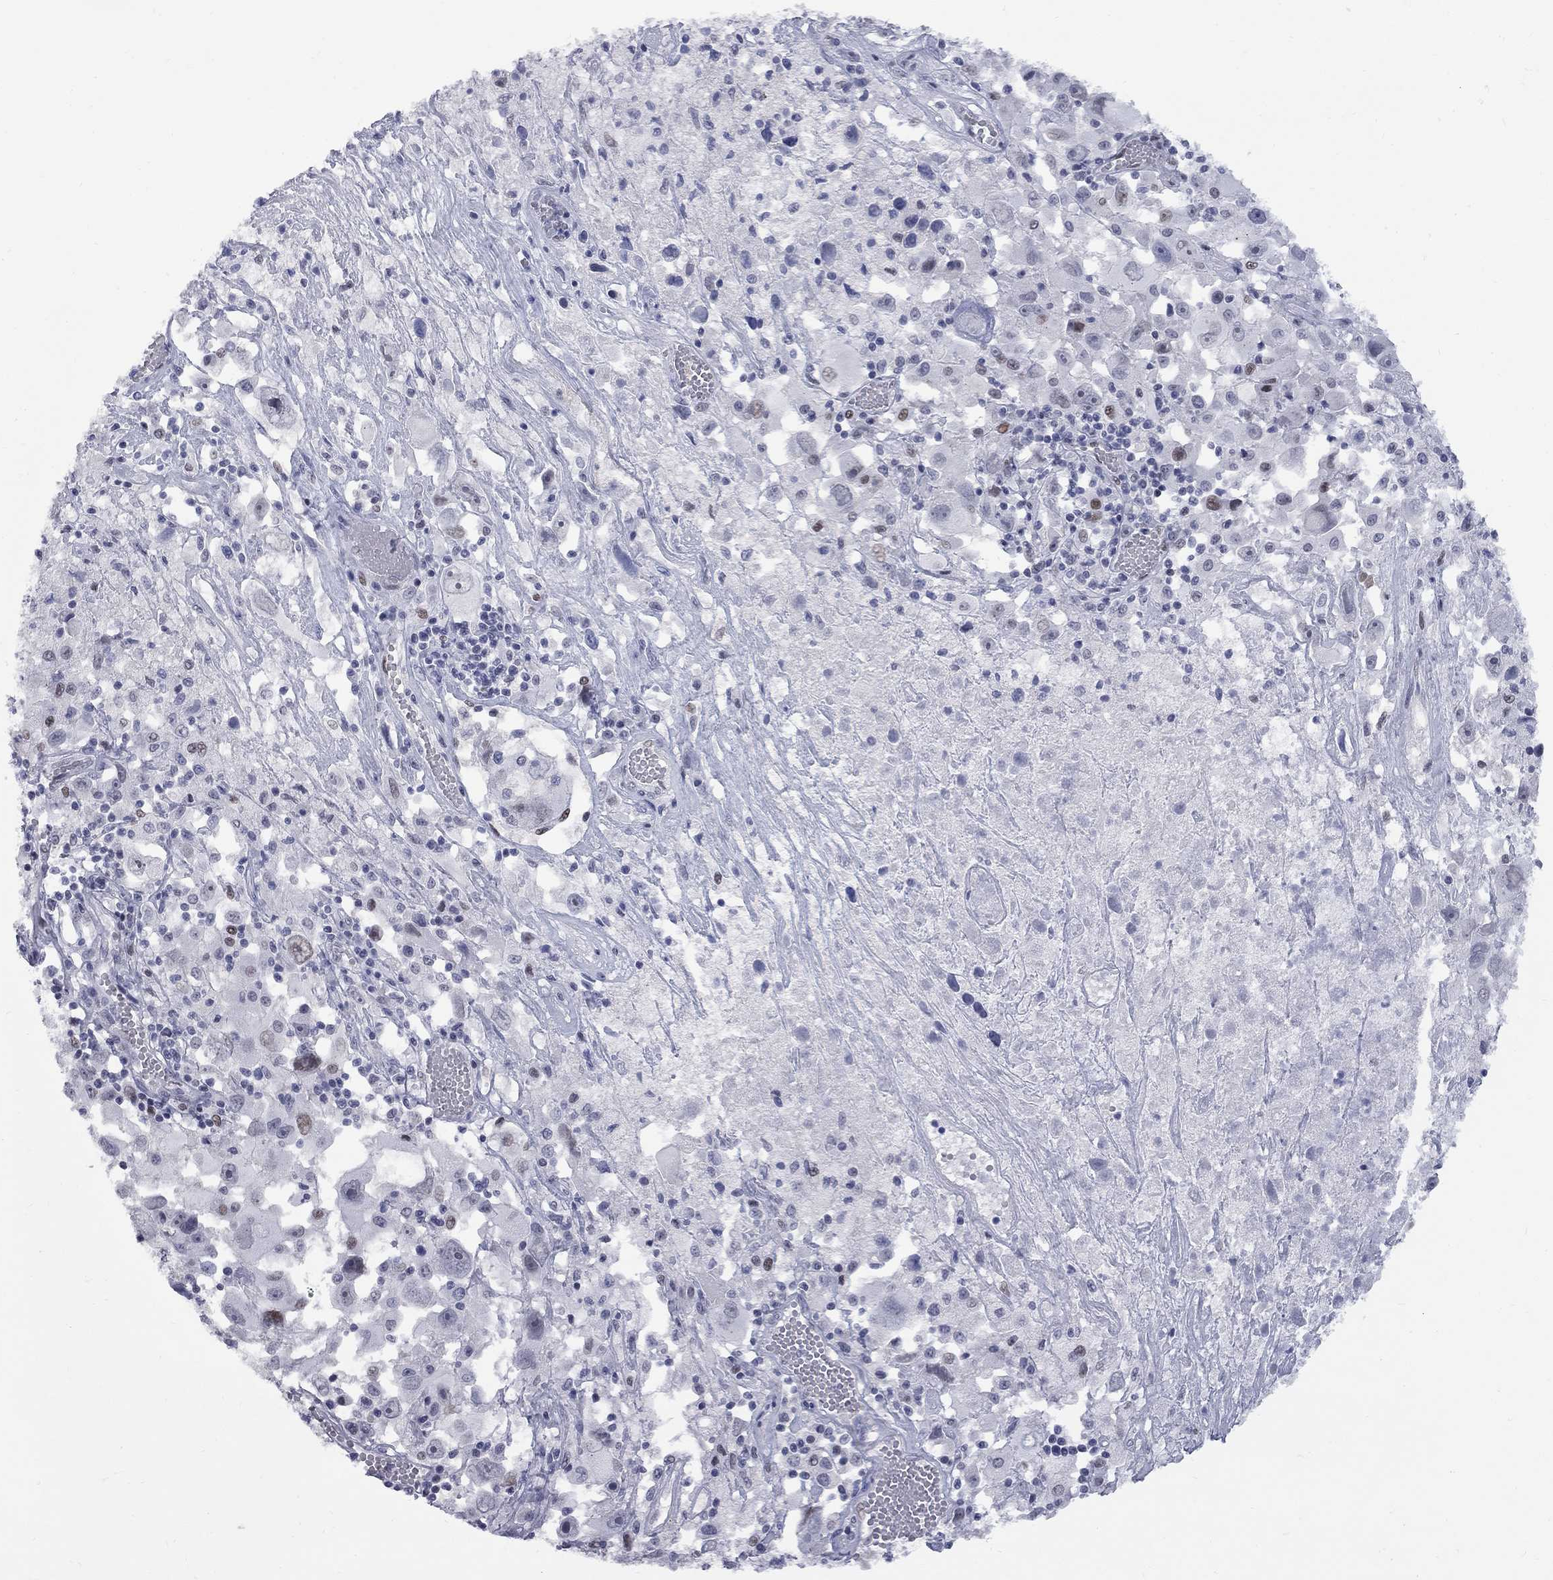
{"staining": {"intensity": "weak", "quantity": "<25%", "location": "nuclear"}, "tissue": "melanoma", "cell_type": "Tumor cells", "image_type": "cancer", "snomed": [{"axis": "morphology", "description": "Malignant melanoma, Metastatic site"}, {"axis": "topography", "description": "Soft tissue"}], "caption": "Protein analysis of malignant melanoma (metastatic site) demonstrates no significant staining in tumor cells.", "gene": "ZNF154", "patient": {"sex": "male", "age": 50}}